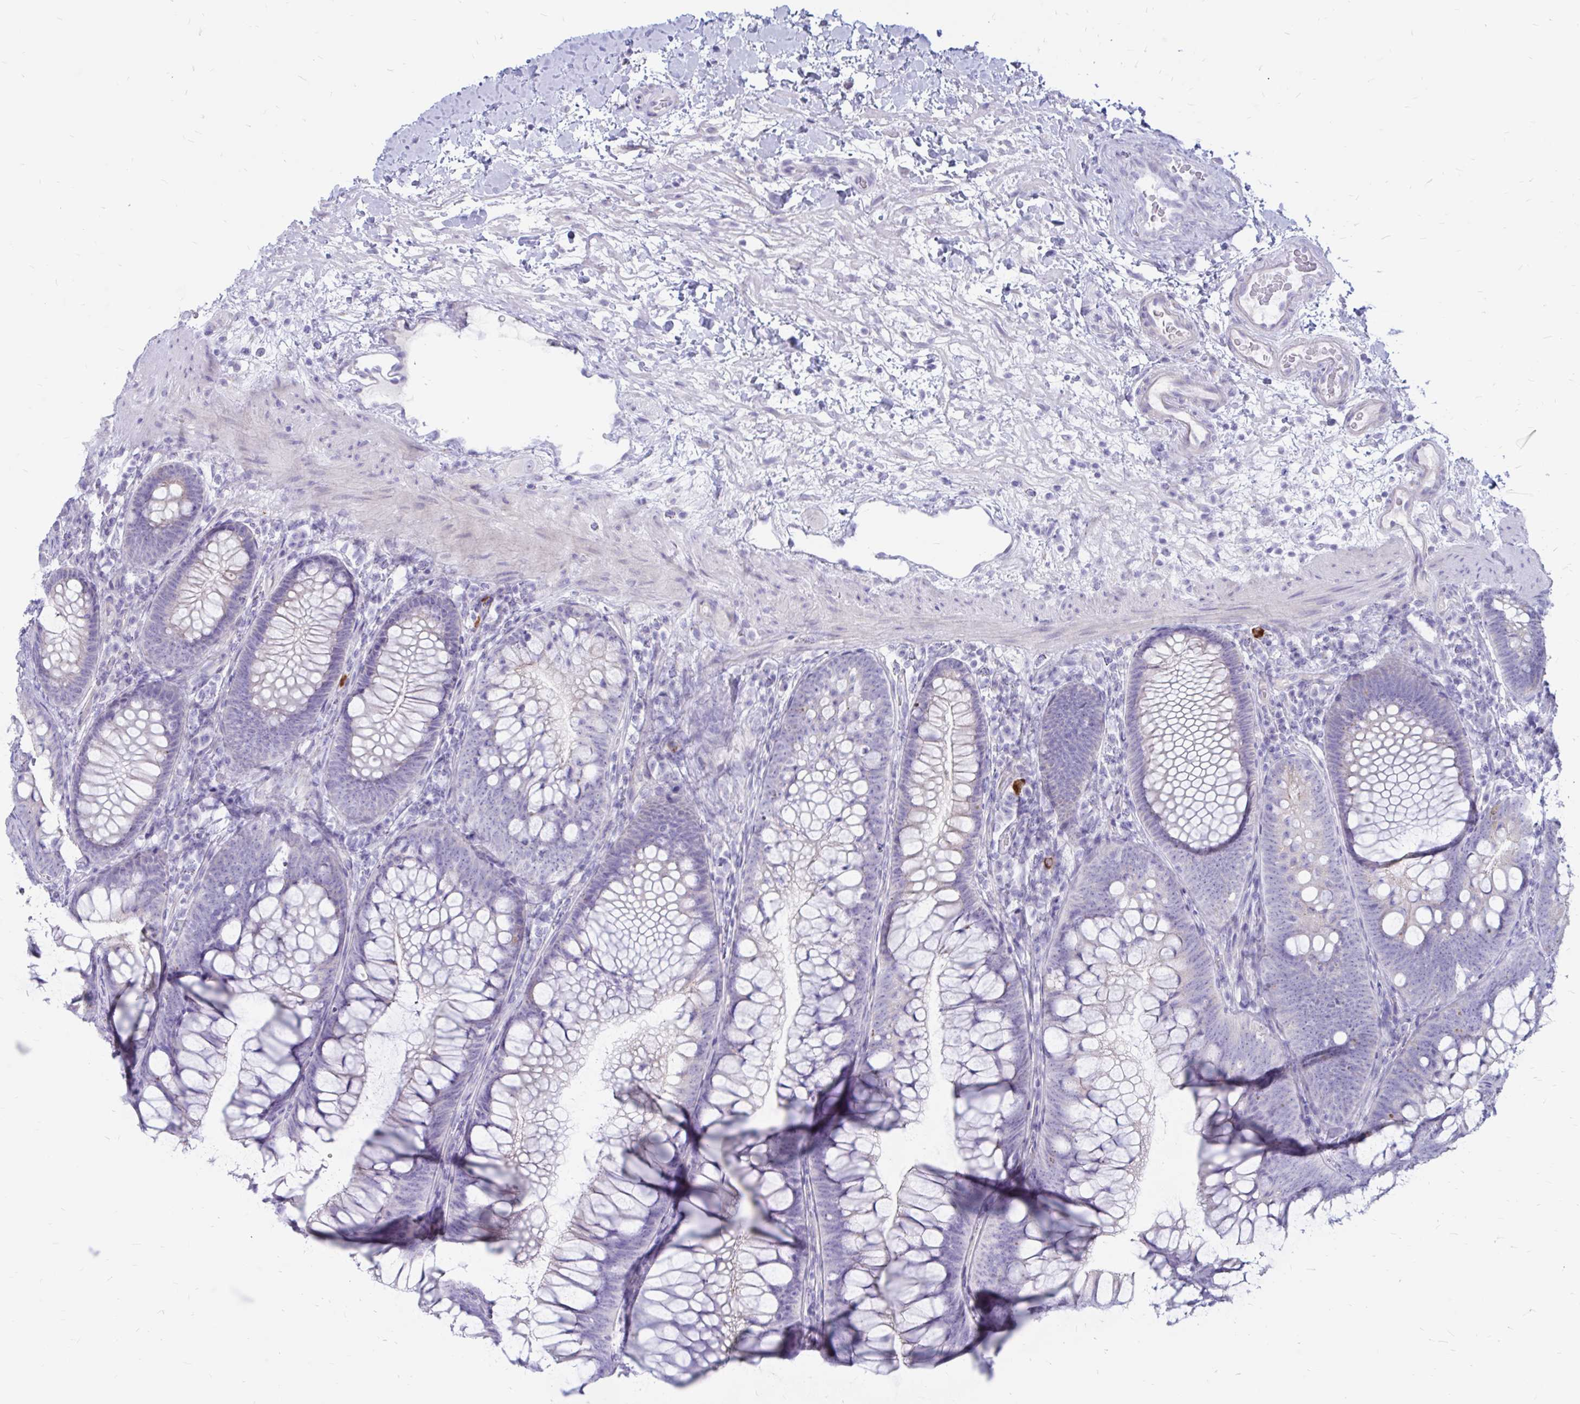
{"staining": {"intensity": "negative", "quantity": "none", "location": "none"}, "tissue": "colon", "cell_type": "Endothelial cells", "image_type": "normal", "snomed": [{"axis": "morphology", "description": "Normal tissue, NOS"}, {"axis": "morphology", "description": "Adenoma, NOS"}, {"axis": "topography", "description": "Soft tissue"}, {"axis": "topography", "description": "Colon"}], "caption": "A photomicrograph of human colon is negative for staining in endothelial cells. The staining is performed using DAB brown chromogen with nuclei counter-stained in using hematoxylin.", "gene": "IGSF5", "patient": {"sex": "male", "age": 47}}